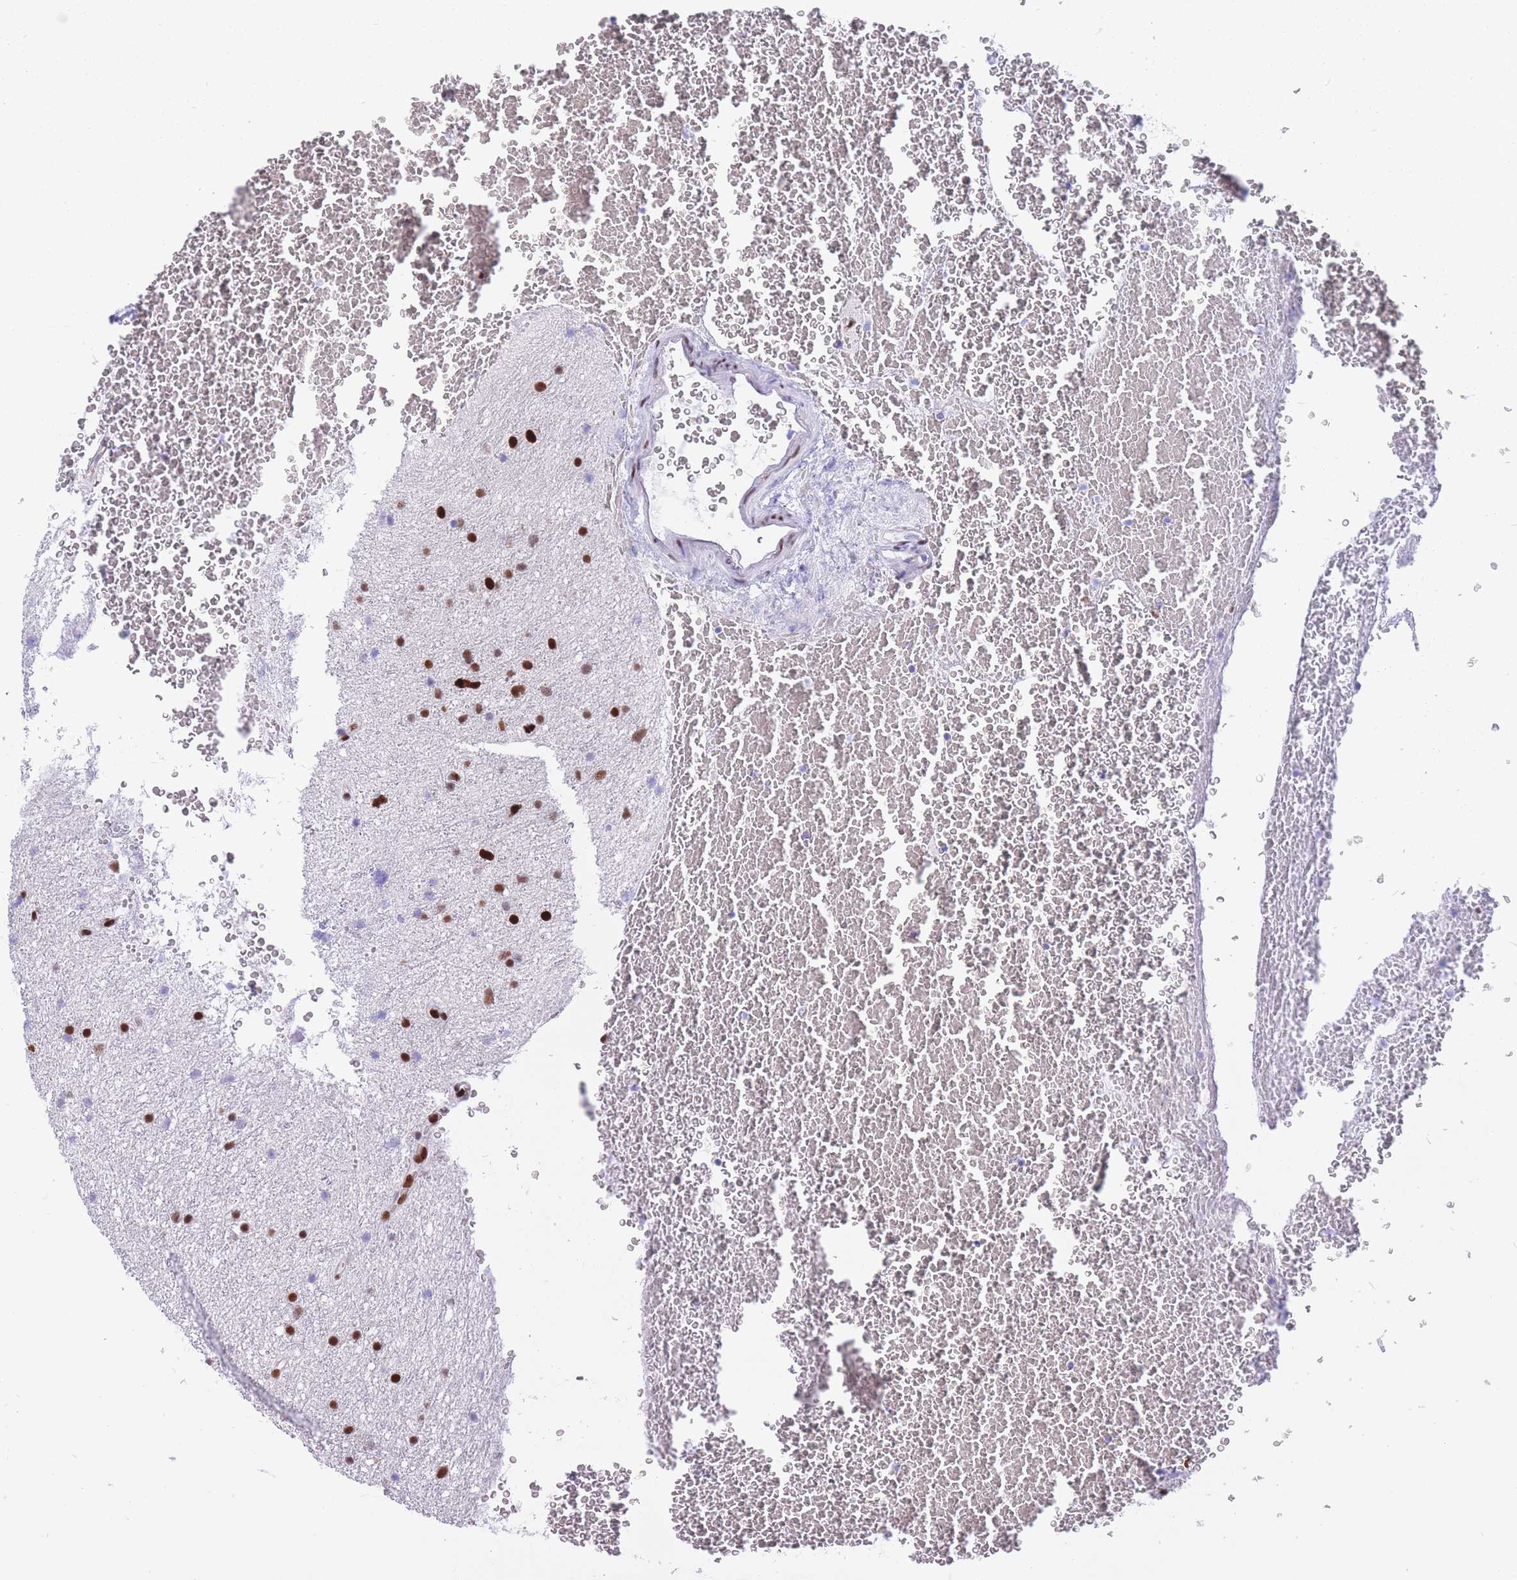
{"staining": {"intensity": "strong", "quantity": ">75%", "location": "nuclear"}, "tissue": "glioma", "cell_type": "Tumor cells", "image_type": "cancer", "snomed": [{"axis": "morphology", "description": "Glioma, malignant, Low grade"}, {"axis": "topography", "description": "Cerebral cortex"}], "caption": "Glioma stained with IHC reveals strong nuclear staining in about >75% of tumor cells. Nuclei are stained in blue.", "gene": "NASP", "patient": {"sex": "female", "age": 39}}